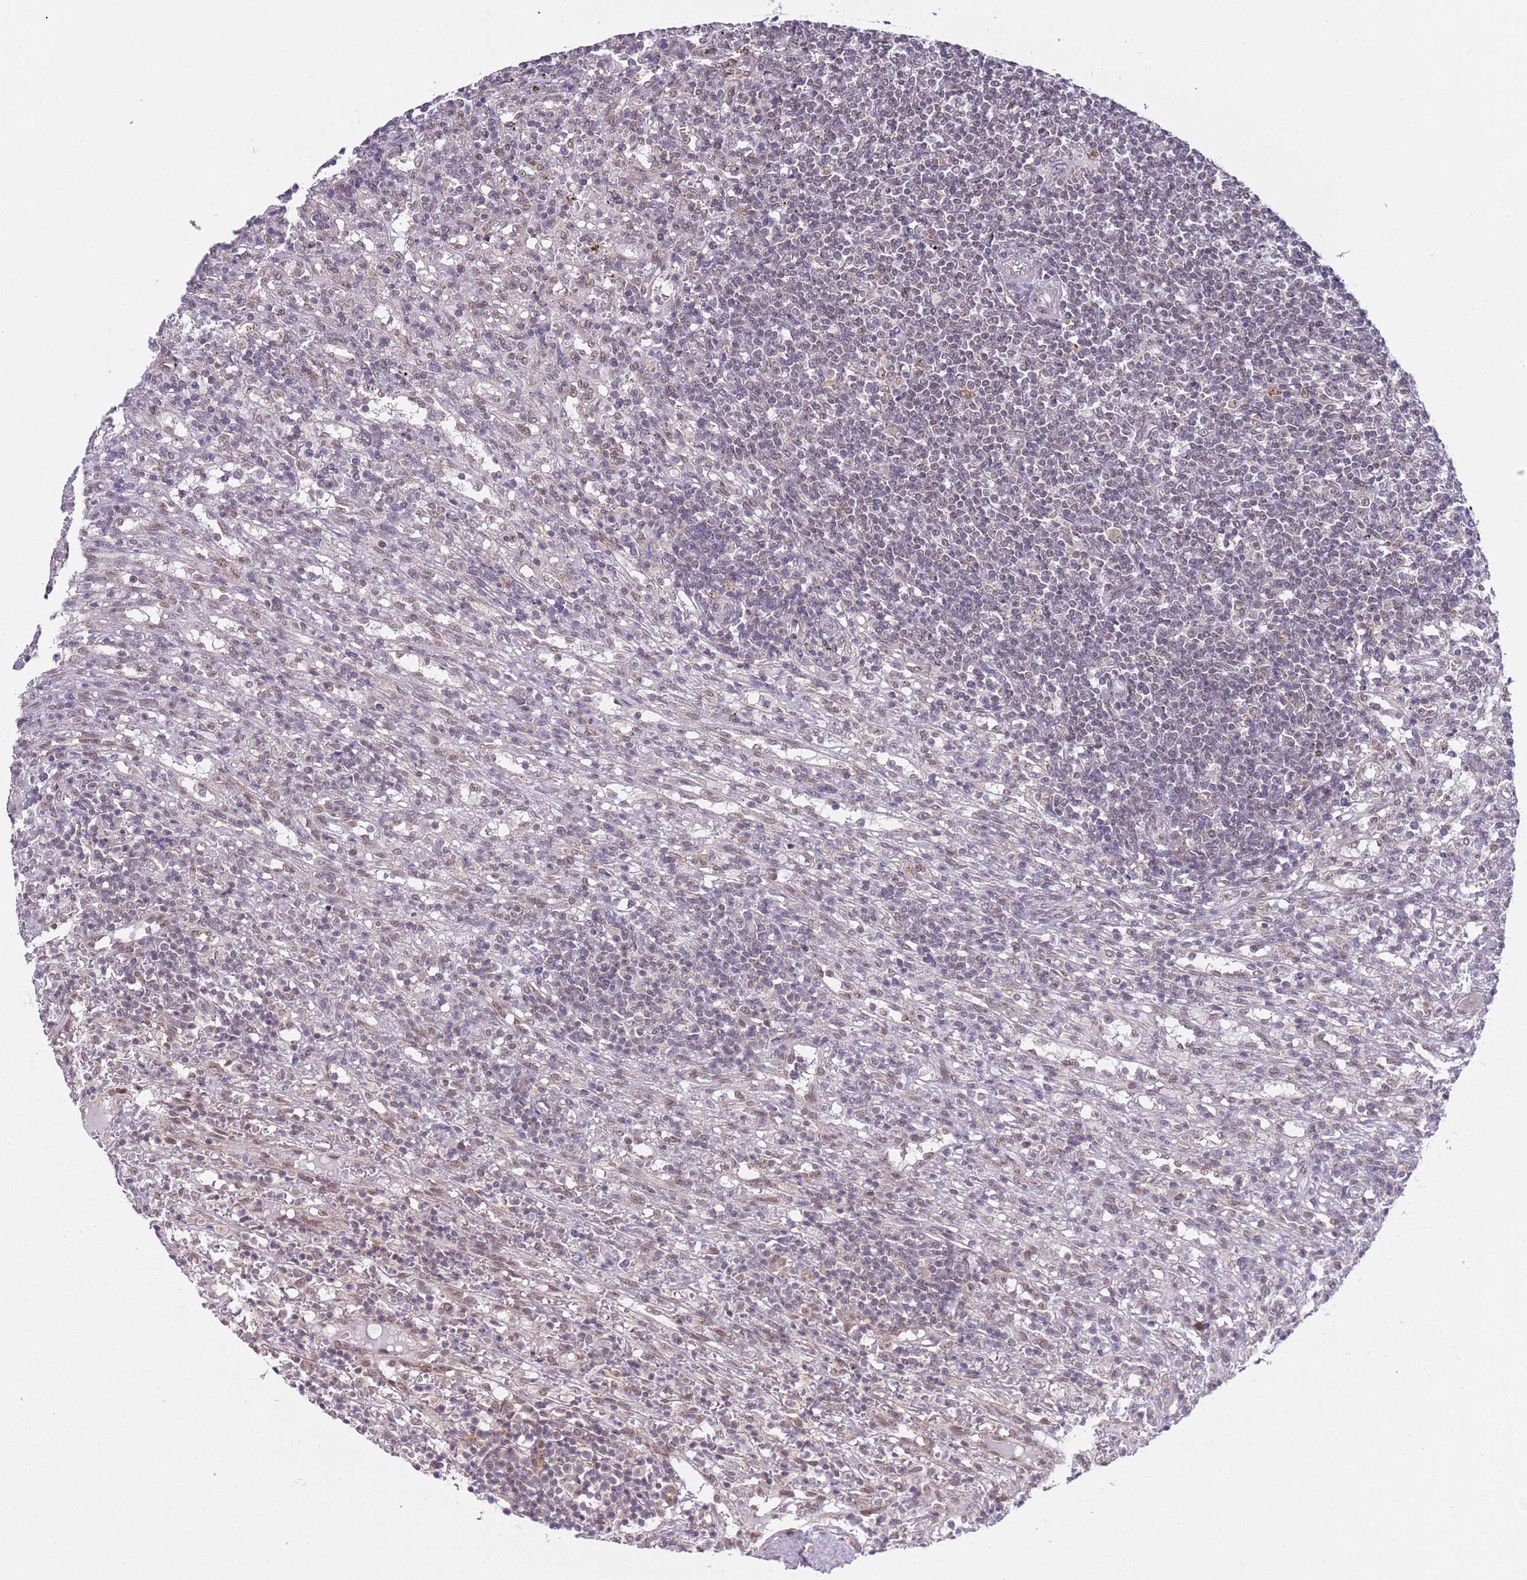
{"staining": {"intensity": "strong", "quantity": "<25%", "location": "nuclear"}, "tissue": "lymphoma", "cell_type": "Tumor cells", "image_type": "cancer", "snomed": [{"axis": "morphology", "description": "Malignant lymphoma, non-Hodgkin's type, Low grade"}, {"axis": "topography", "description": "Spleen"}], "caption": "Brown immunohistochemical staining in human malignant lymphoma, non-Hodgkin's type (low-grade) displays strong nuclear expression in approximately <25% of tumor cells.", "gene": "SLC25A32", "patient": {"sex": "male", "age": 76}}